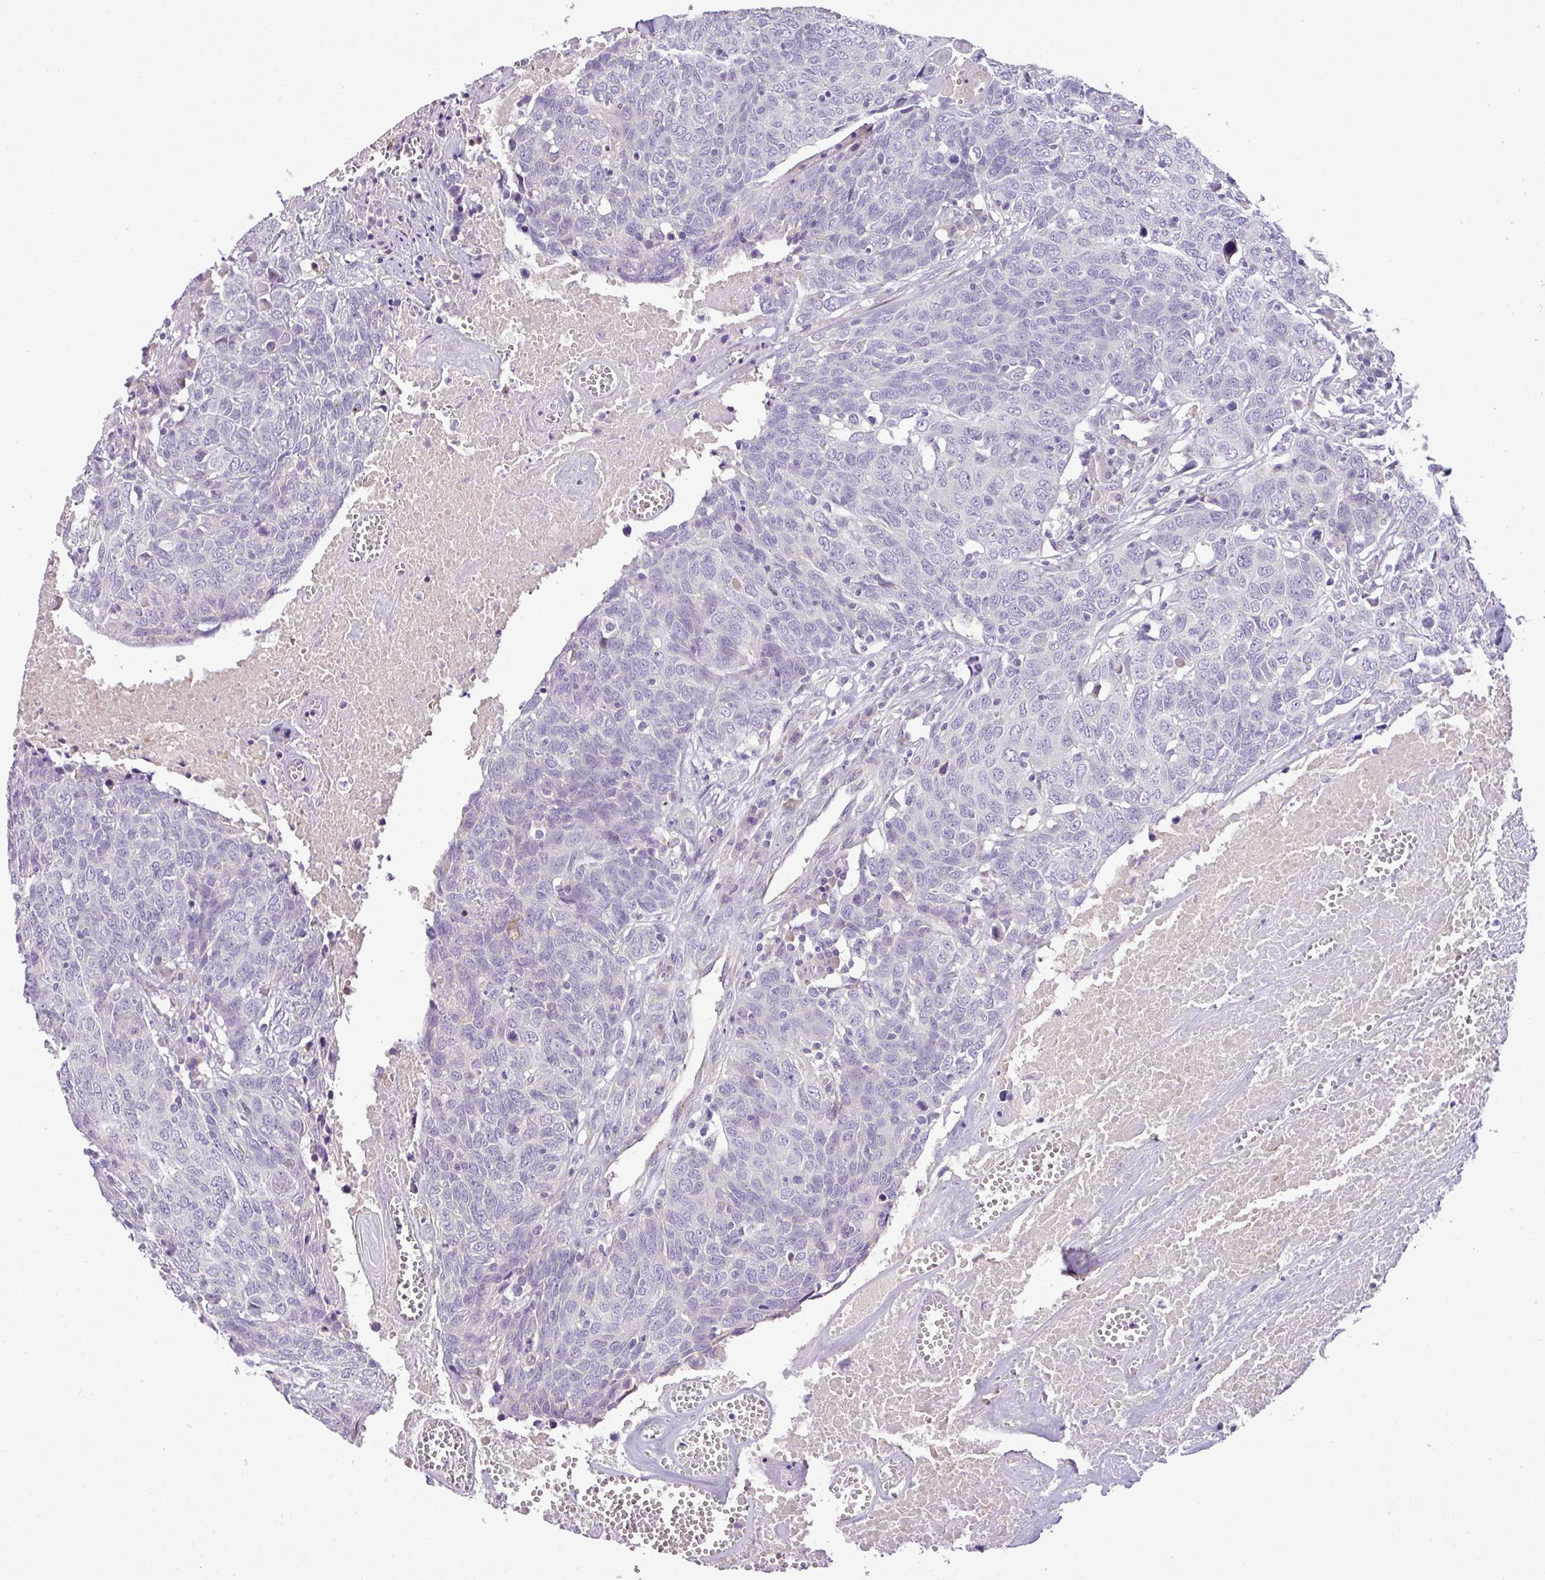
{"staining": {"intensity": "negative", "quantity": "none", "location": "none"}, "tissue": "head and neck cancer", "cell_type": "Tumor cells", "image_type": "cancer", "snomed": [{"axis": "morphology", "description": "Squamous cell carcinoma, NOS"}, {"axis": "topography", "description": "Head-Neck"}], "caption": "IHC of head and neck squamous cell carcinoma exhibits no expression in tumor cells.", "gene": "PIK3R5", "patient": {"sex": "male", "age": 66}}